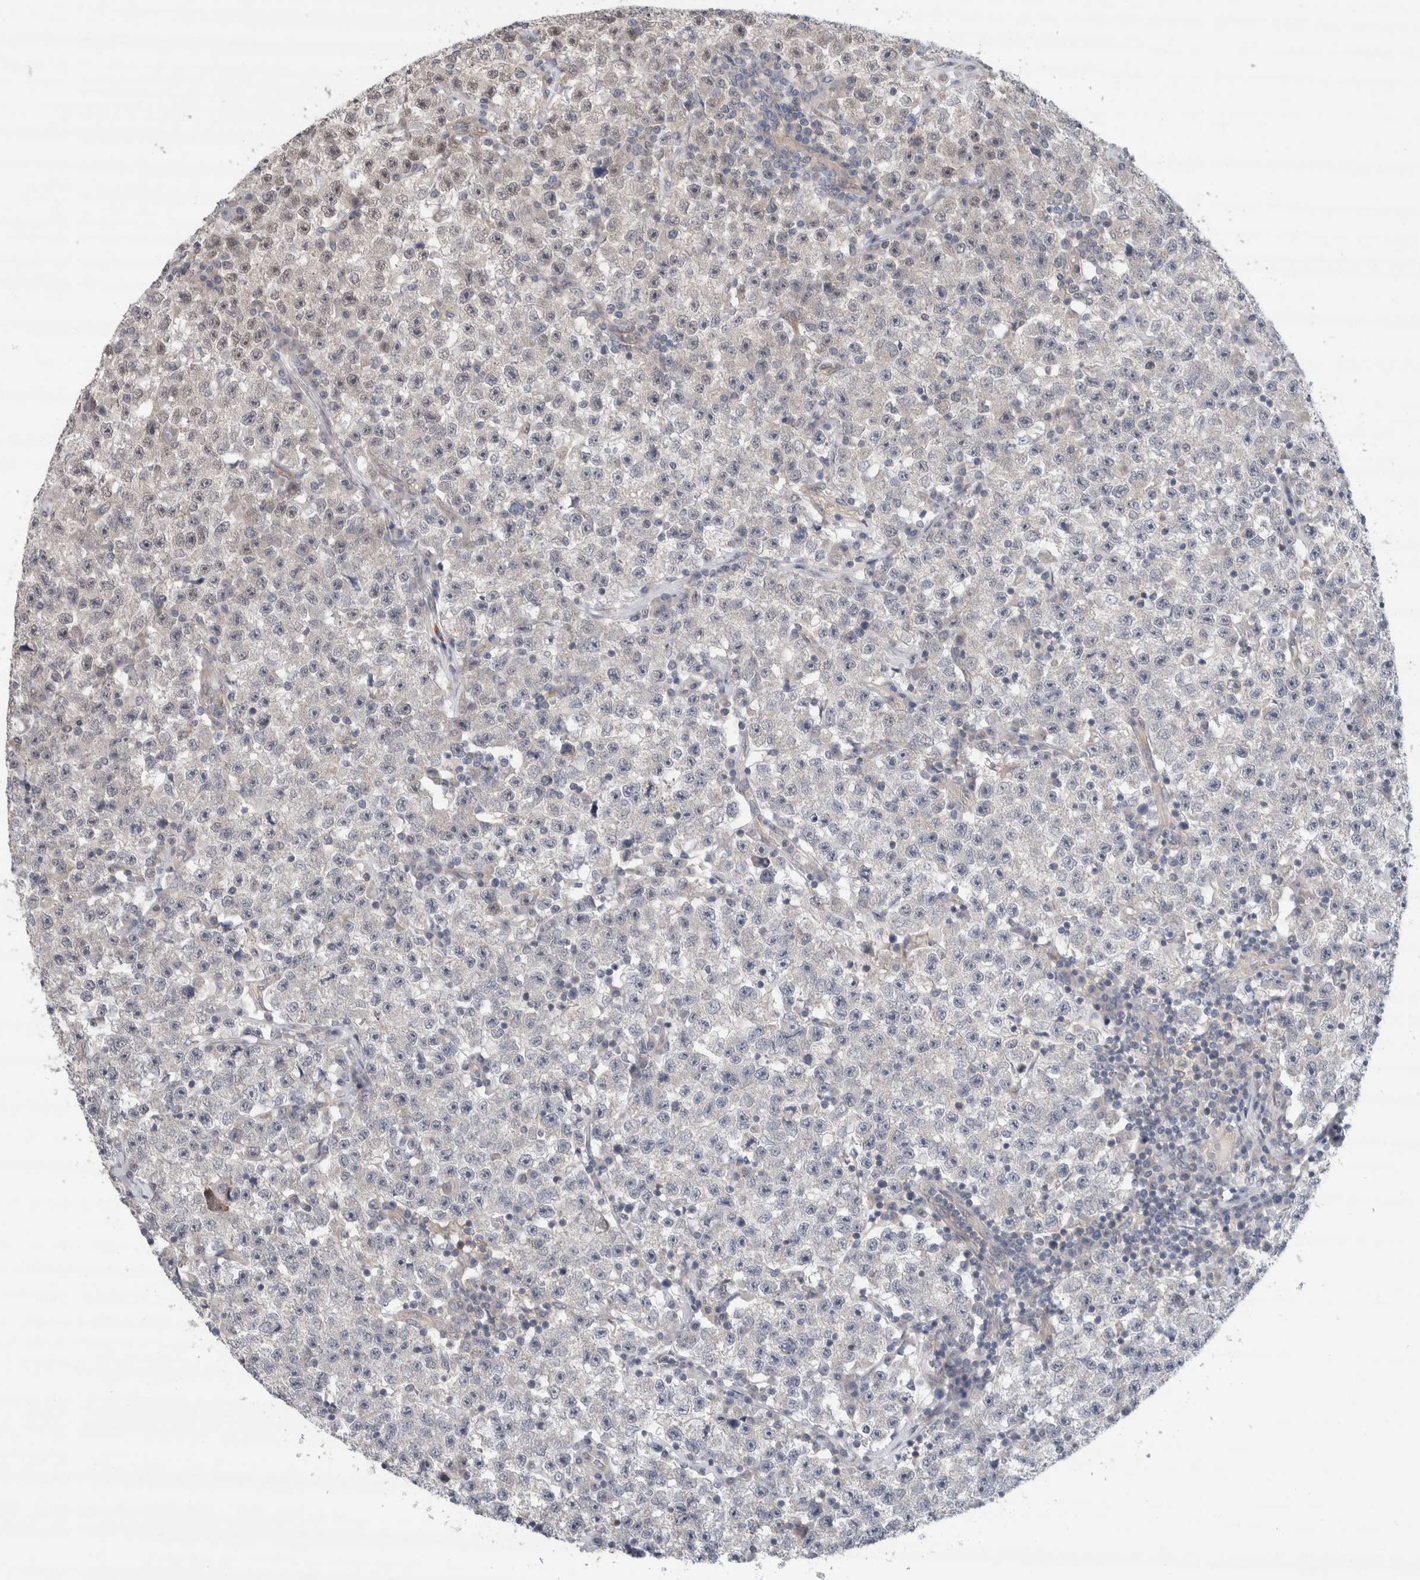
{"staining": {"intensity": "negative", "quantity": "none", "location": "none"}, "tissue": "testis cancer", "cell_type": "Tumor cells", "image_type": "cancer", "snomed": [{"axis": "morphology", "description": "Seminoma, NOS"}, {"axis": "topography", "description": "Testis"}], "caption": "IHC image of seminoma (testis) stained for a protein (brown), which displays no staining in tumor cells.", "gene": "EIF4G3", "patient": {"sex": "male", "age": 22}}